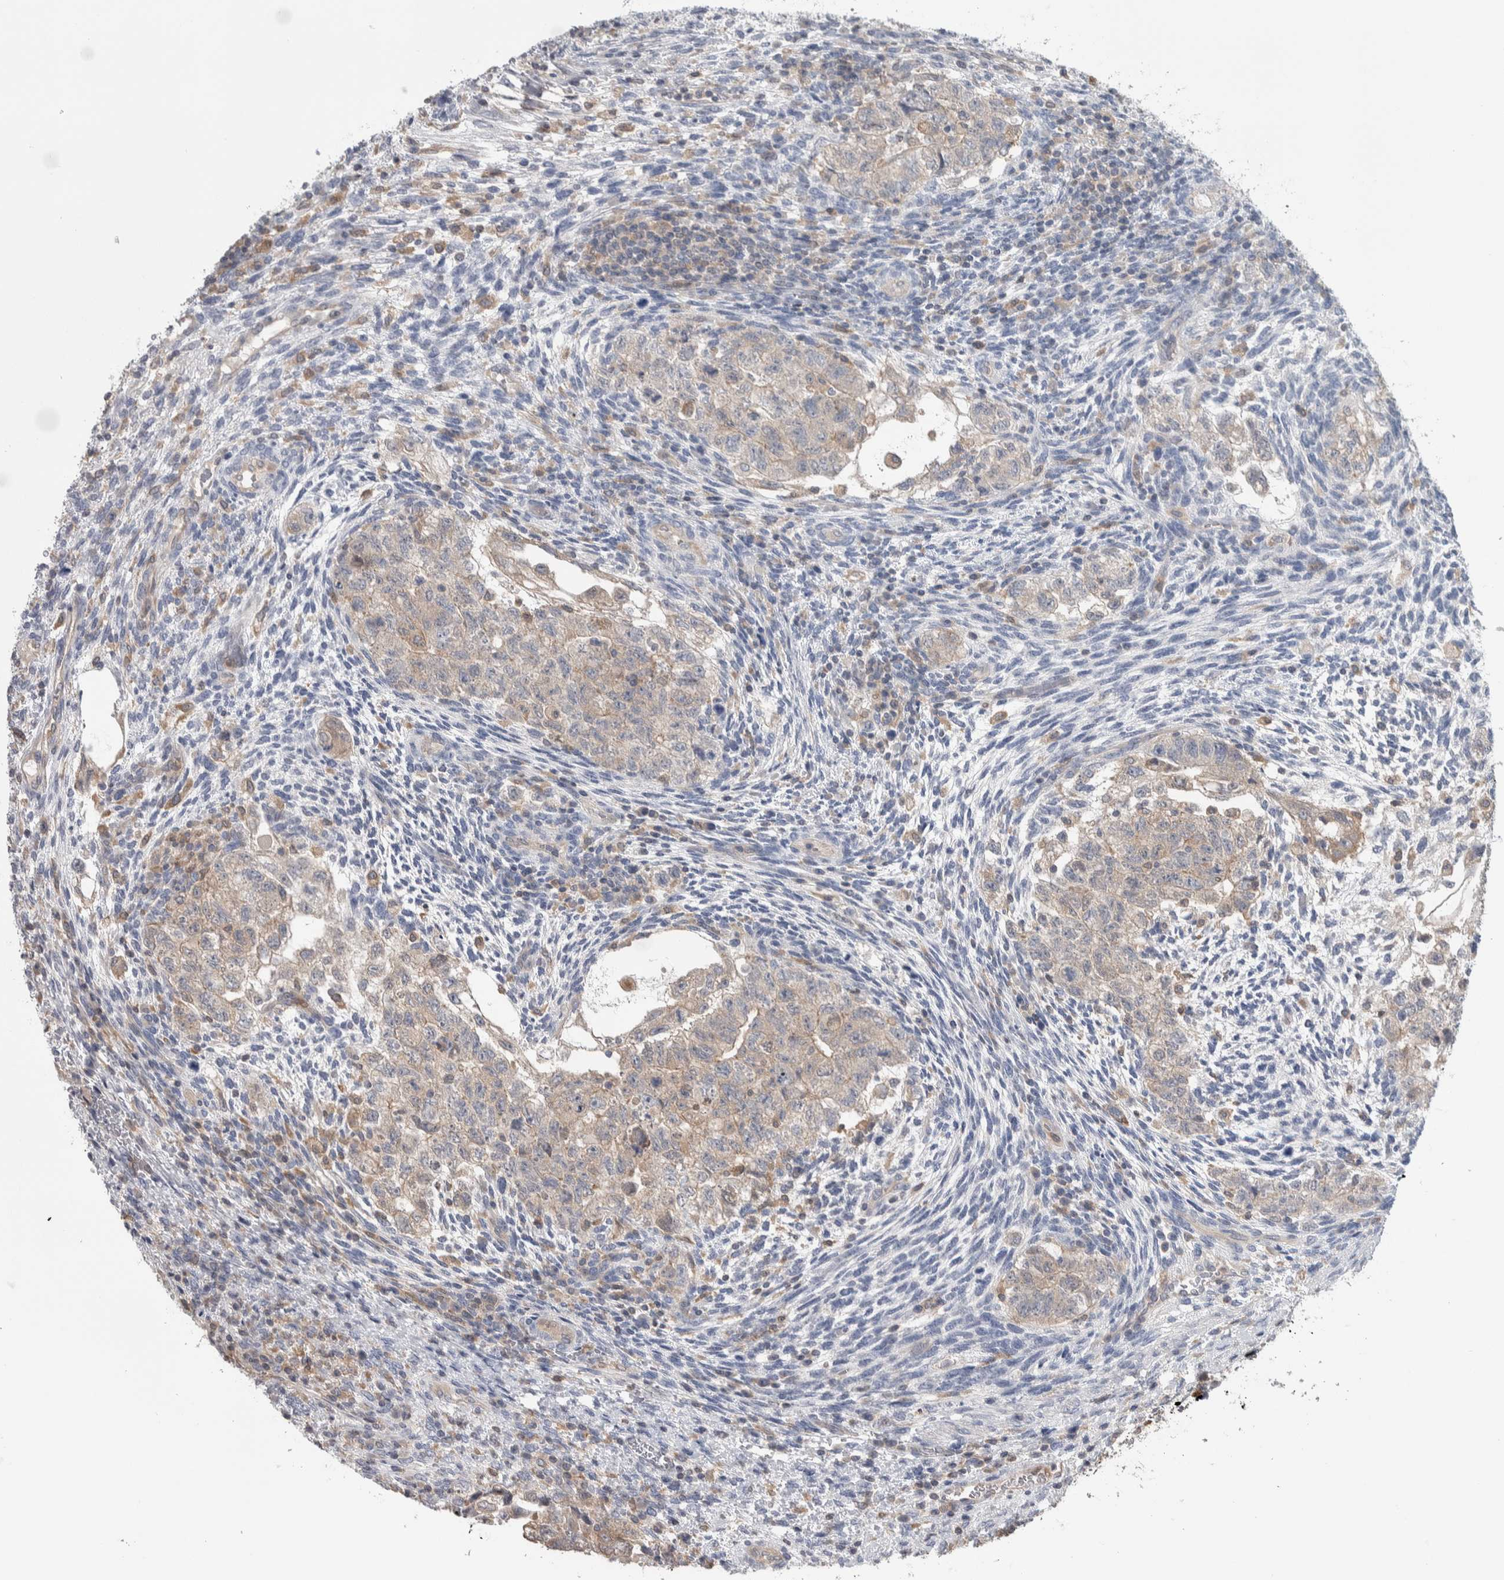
{"staining": {"intensity": "weak", "quantity": ">75%", "location": "cytoplasmic/membranous"}, "tissue": "testis cancer", "cell_type": "Tumor cells", "image_type": "cancer", "snomed": [{"axis": "morphology", "description": "Normal tissue, NOS"}, {"axis": "morphology", "description": "Carcinoma, Embryonal, NOS"}, {"axis": "topography", "description": "Testis"}], "caption": "Immunohistochemical staining of human embryonal carcinoma (testis) reveals low levels of weak cytoplasmic/membranous positivity in about >75% of tumor cells.", "gene": "HTATIP2", "patient": {"sex": "male", "age": 36}}